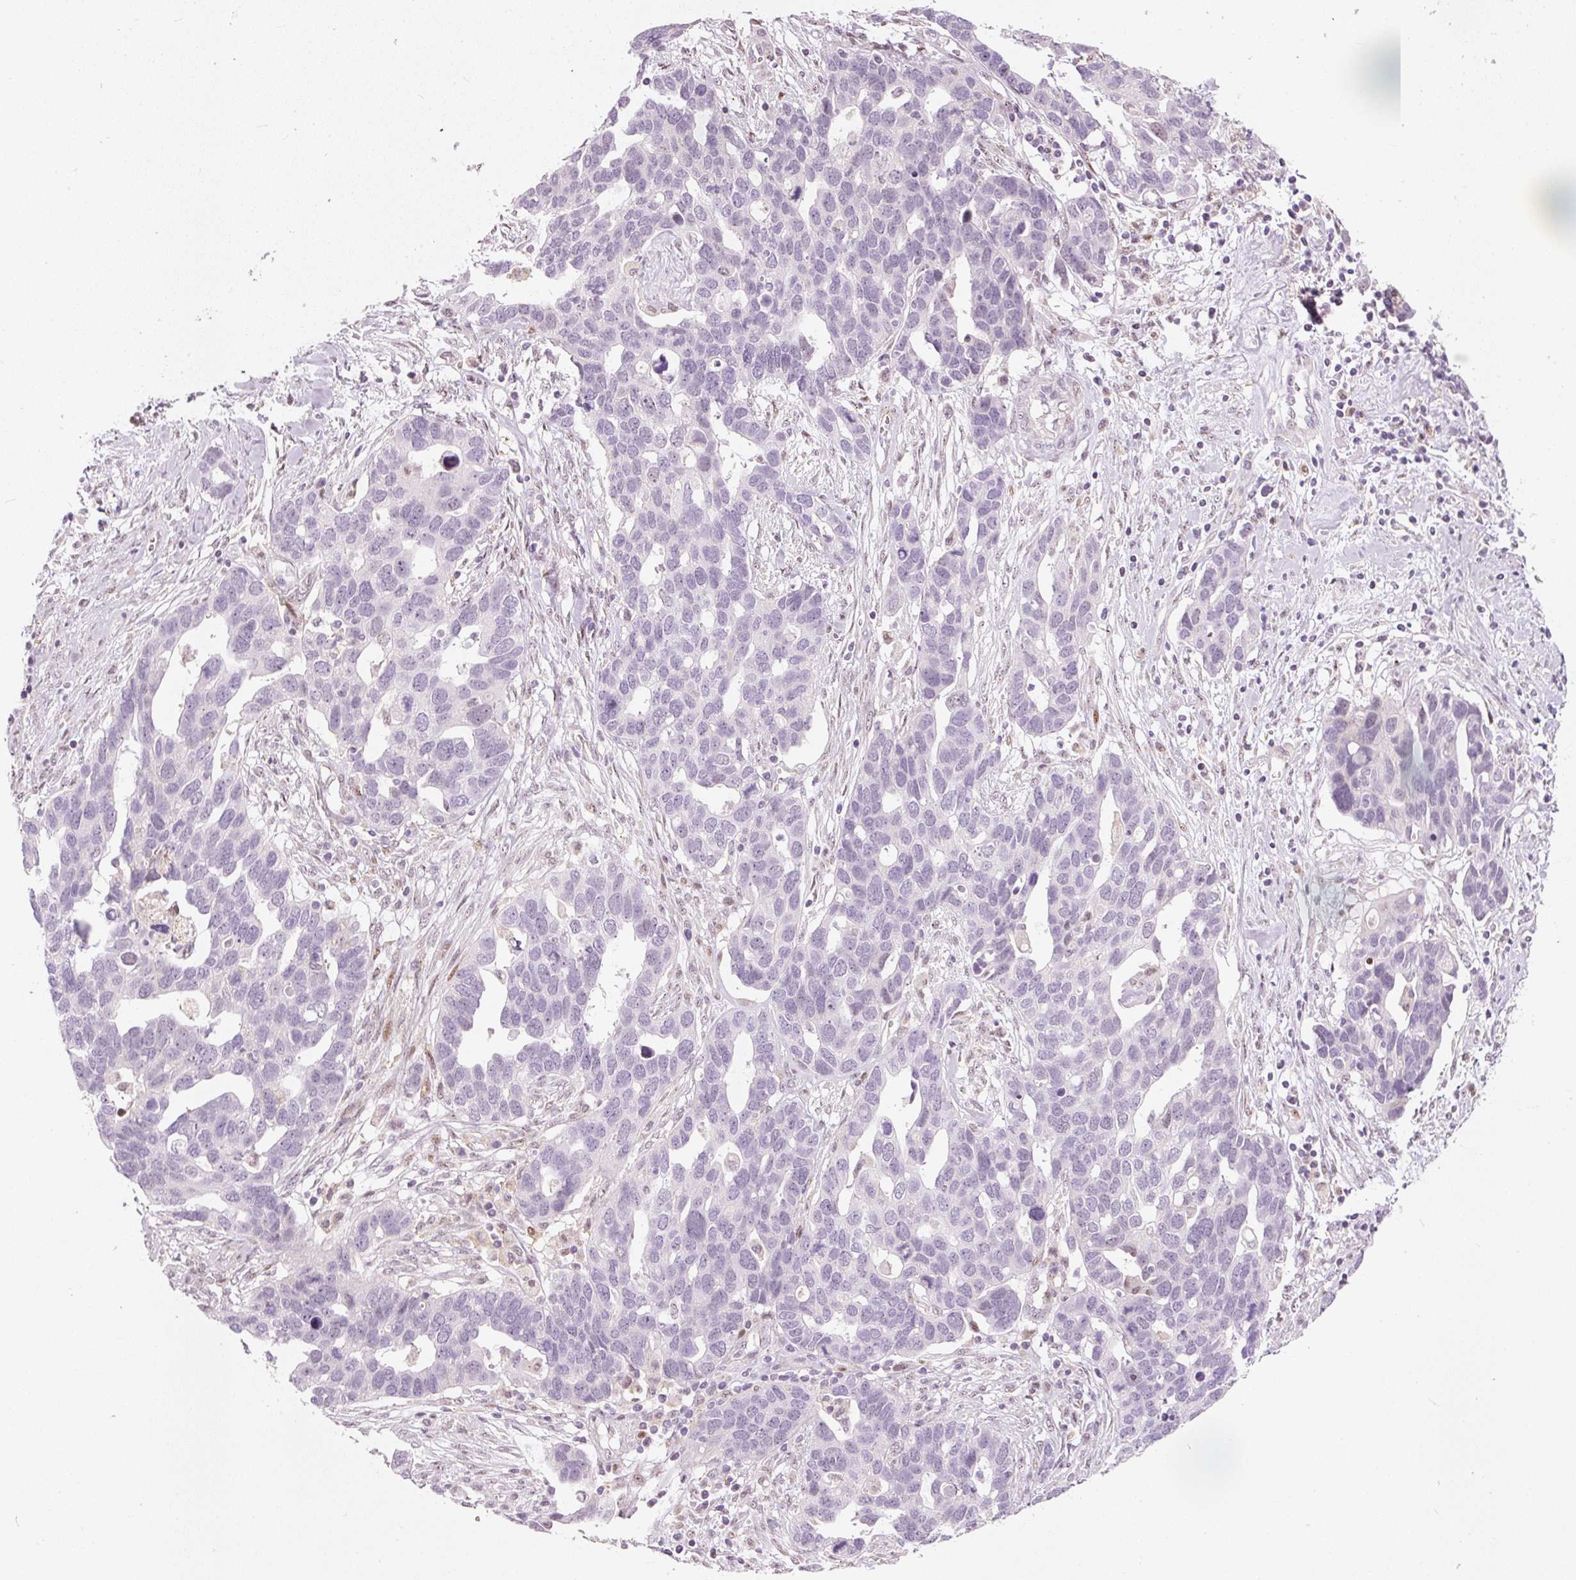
{"staining": {"intensity": "negative", "quantity": "none", "location": "none"}, "tissue": "ovarian cancer", "cell_type": "Tumor cells", "image_type": "cancer", "snomed": [{"axis": "morphology", "description": "Cystadenocarcinoma, serous, NOS"}, {"axis": "topography", "description": "Ovary"}], "caption": "High power microscopy image of an immunohistochemistry (IHC) histopathology image of ovarian serous cystadenocarcinoma, revealing no significant staining in tumor cells.", "gene": "RNF39", "patient": {"sex": "female", "age": 54}}